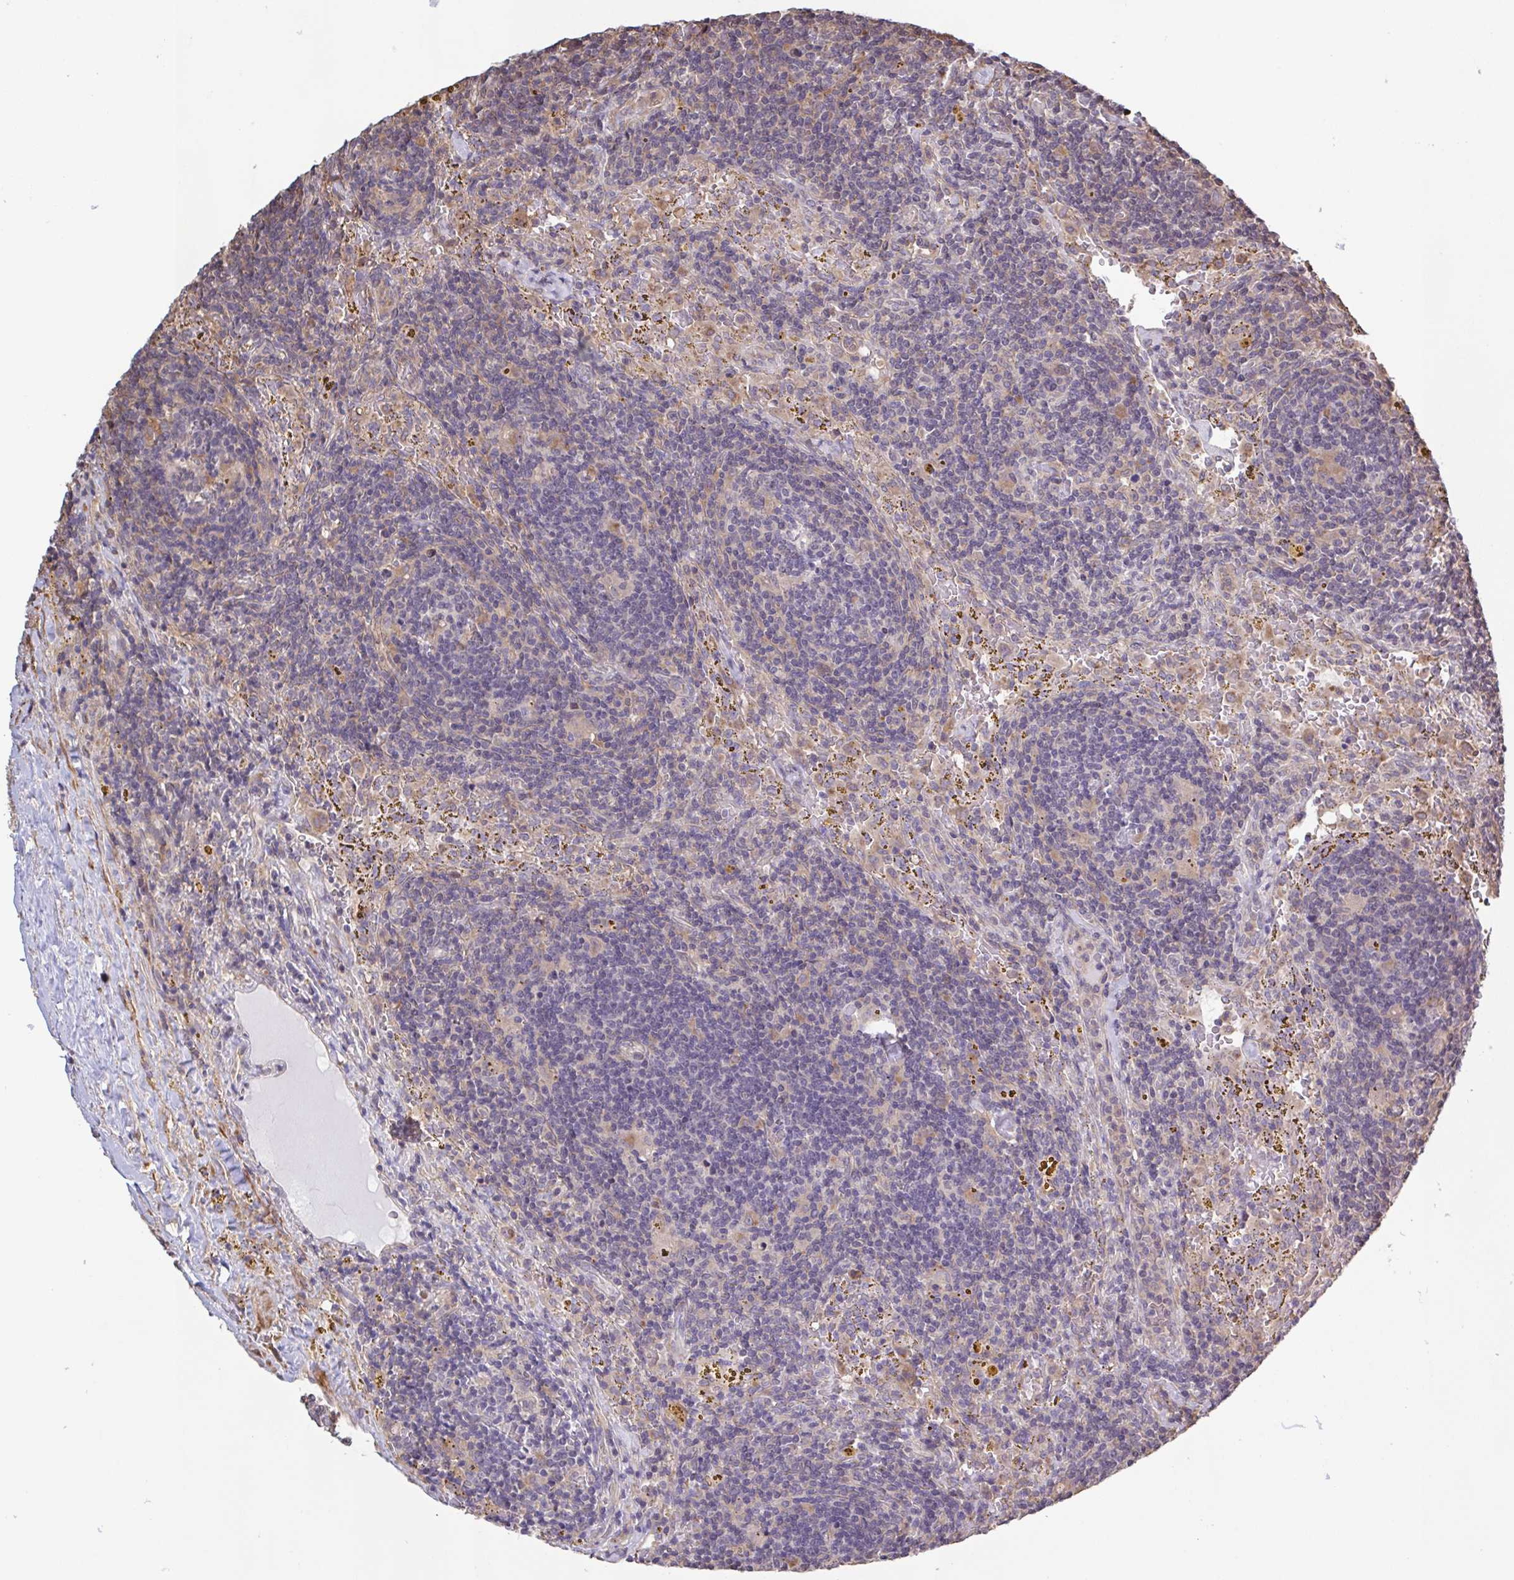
{"staining": {"intensity": "negative", "quantity": "none", "location": "none"}, "tissue": "lymphoma", "cell_type": "Tumor cells", "image_type": "cancer", "snomed": [{"axis": "morphology", "description": "Malignant lymphoma, non-Hodgkin's type, Low grade"}, {"axis": "topography", "description": "Spleen"}], "caption": "Tumor cells are negative for protein expression in human malignant lymphoma, non-Hodgkin's type (low-grade).", "gene": "ZNF200", "patient": {"sex": "female", "age": 70}}